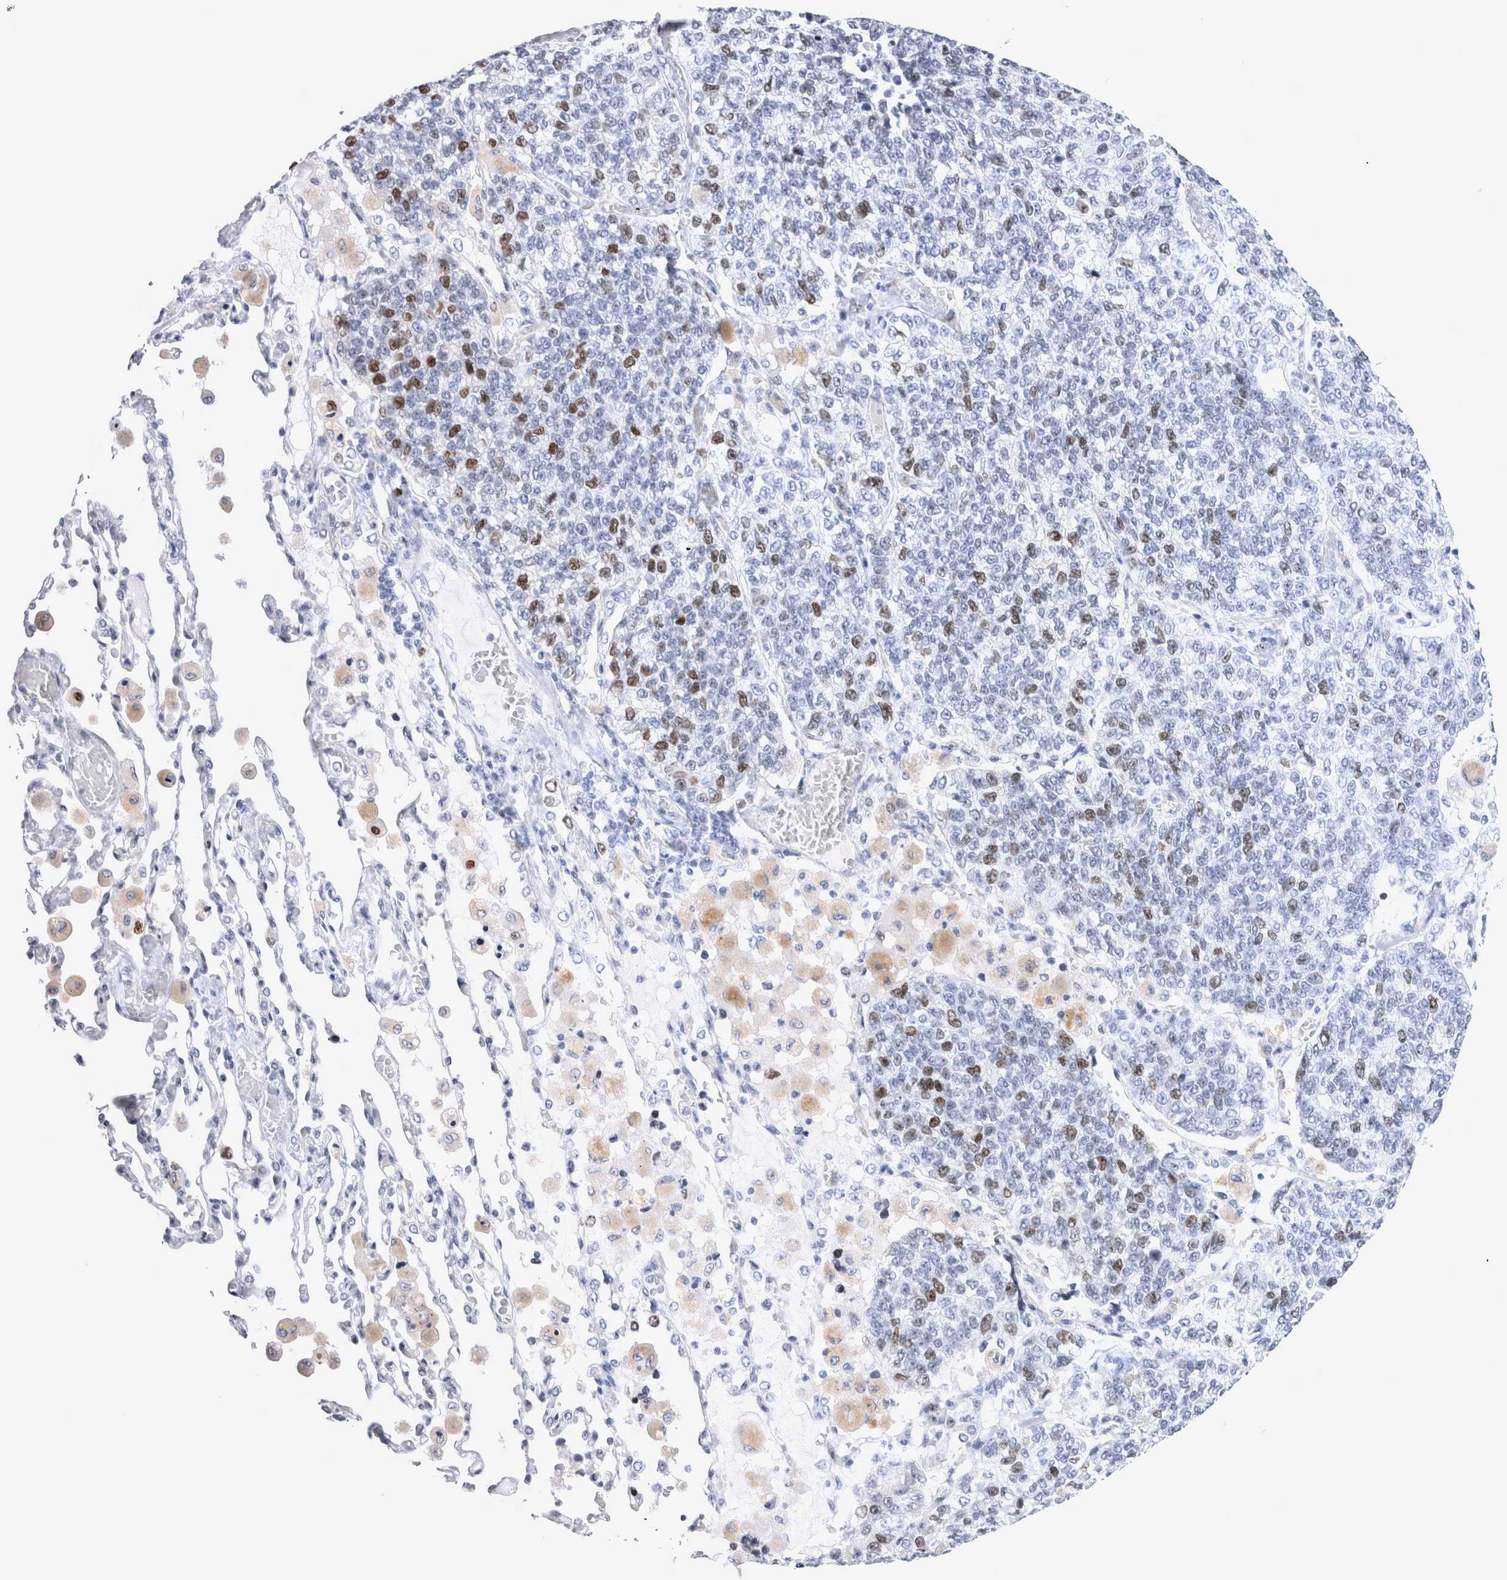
{"staining": {"intensity": "moderate", "quantity": "<25%", "location": "nuclear"}, "tissue": "lung cancer", "cell_type": "Tumor cells", "image_type": "cancer", "snomed": [{"axis": "morphology", "description": "Adenocarcinoma, NOS"}, {"axis": "topography", "description": "Lung"}], "caption": "The immunohistochemical stain highlights moderate nuclear staining in tumor cells of lung cancer (adenocarcinoma) tissue.", "gene": "KIF18B", "patient": {"sex": "male", "age": 49}}